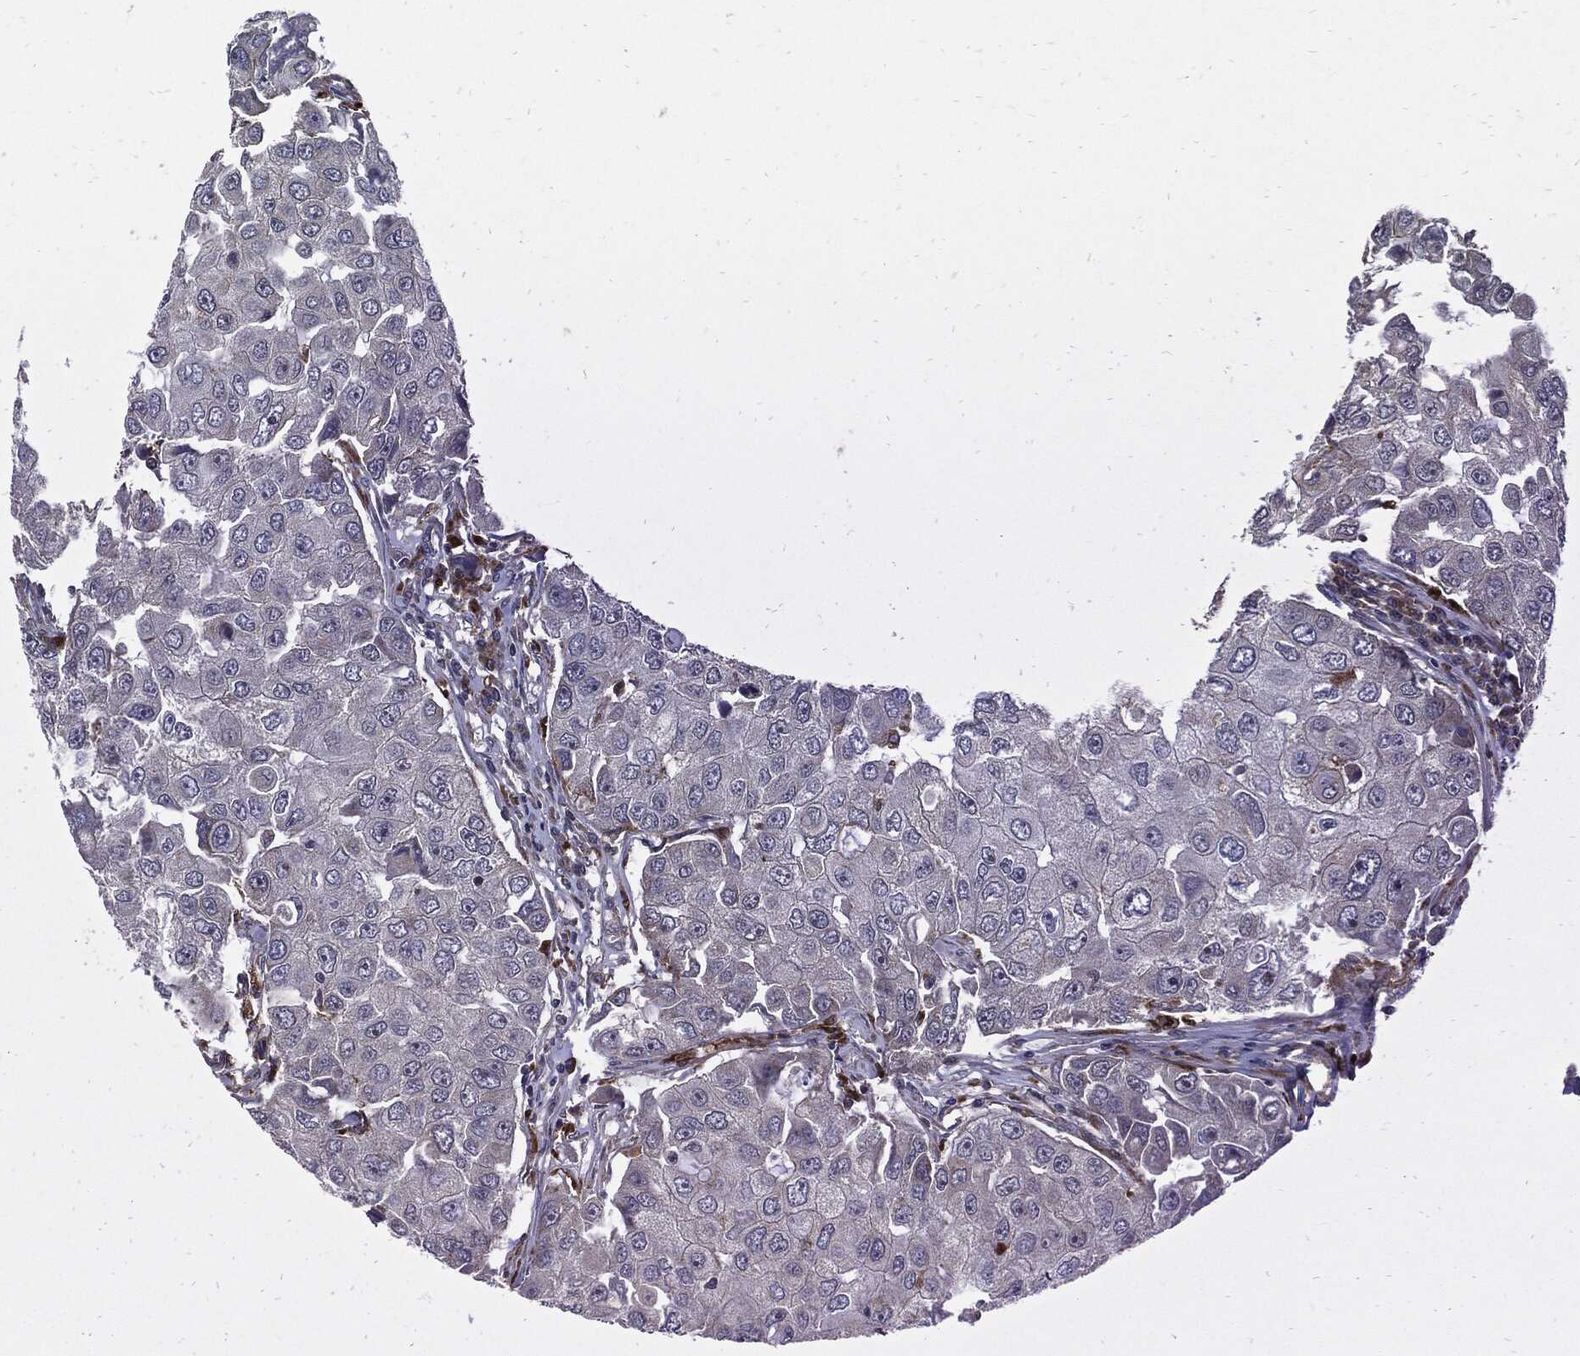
{"staining": {"intensity": "negative", "quantity": "none", "location": "none"}, "tissue": "breast cancer", "cell_type": "Tumor cells", "image_type": "cancer", "snomed": [{"axis": "morphology", "description": "Duct carcinoma"}, {"axis": "topography", "description": "Breast"}], "caption": "Immunohistochemistry (IHC) micrograph of neoplastic tissue: human intraductal carcinoma (breast) stained with DAB exhibits no significant protein staining in tumor cells.", "gene": "SLC31A2", "patient": {"sex": "female", "age": 27}}